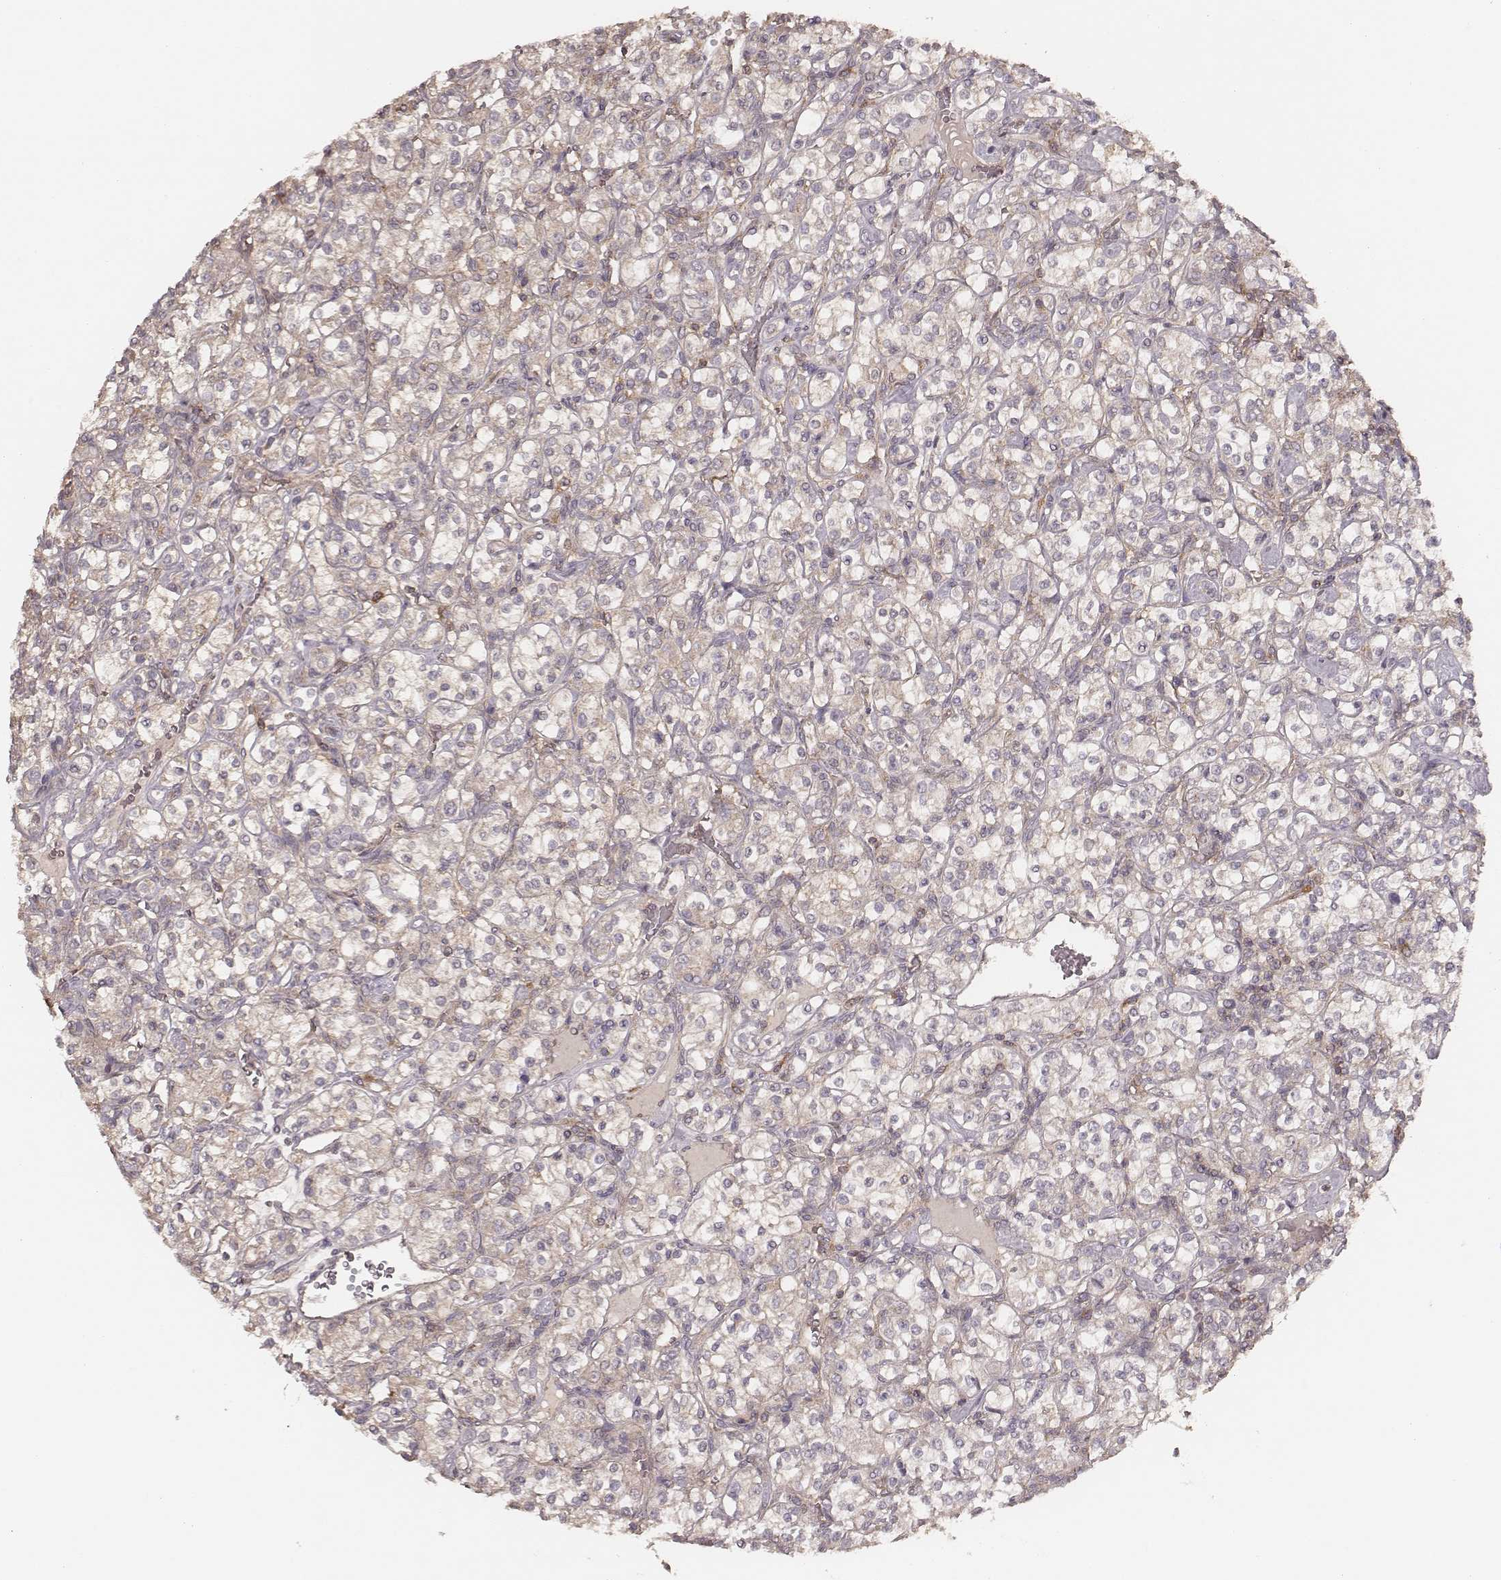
{"staining": {"intensity": "negative", "quantity": "none", "location": "none"}, "tissue": "renal cancer", "cell_type": "Tumor cells", "image_type": "cancer", "snomed": [{"axis": "morphology", "description": "Adenocarcinoma, NOS"}, {"axis": "topography", "description": "Kidney"}], "caption": "Adenocarcinoma (renal) stained for a protein using immunohistochemistry reveals no positivity tumor cells.", "gene": "CARS1", "patient": {"sex": "male", "age": 77}}